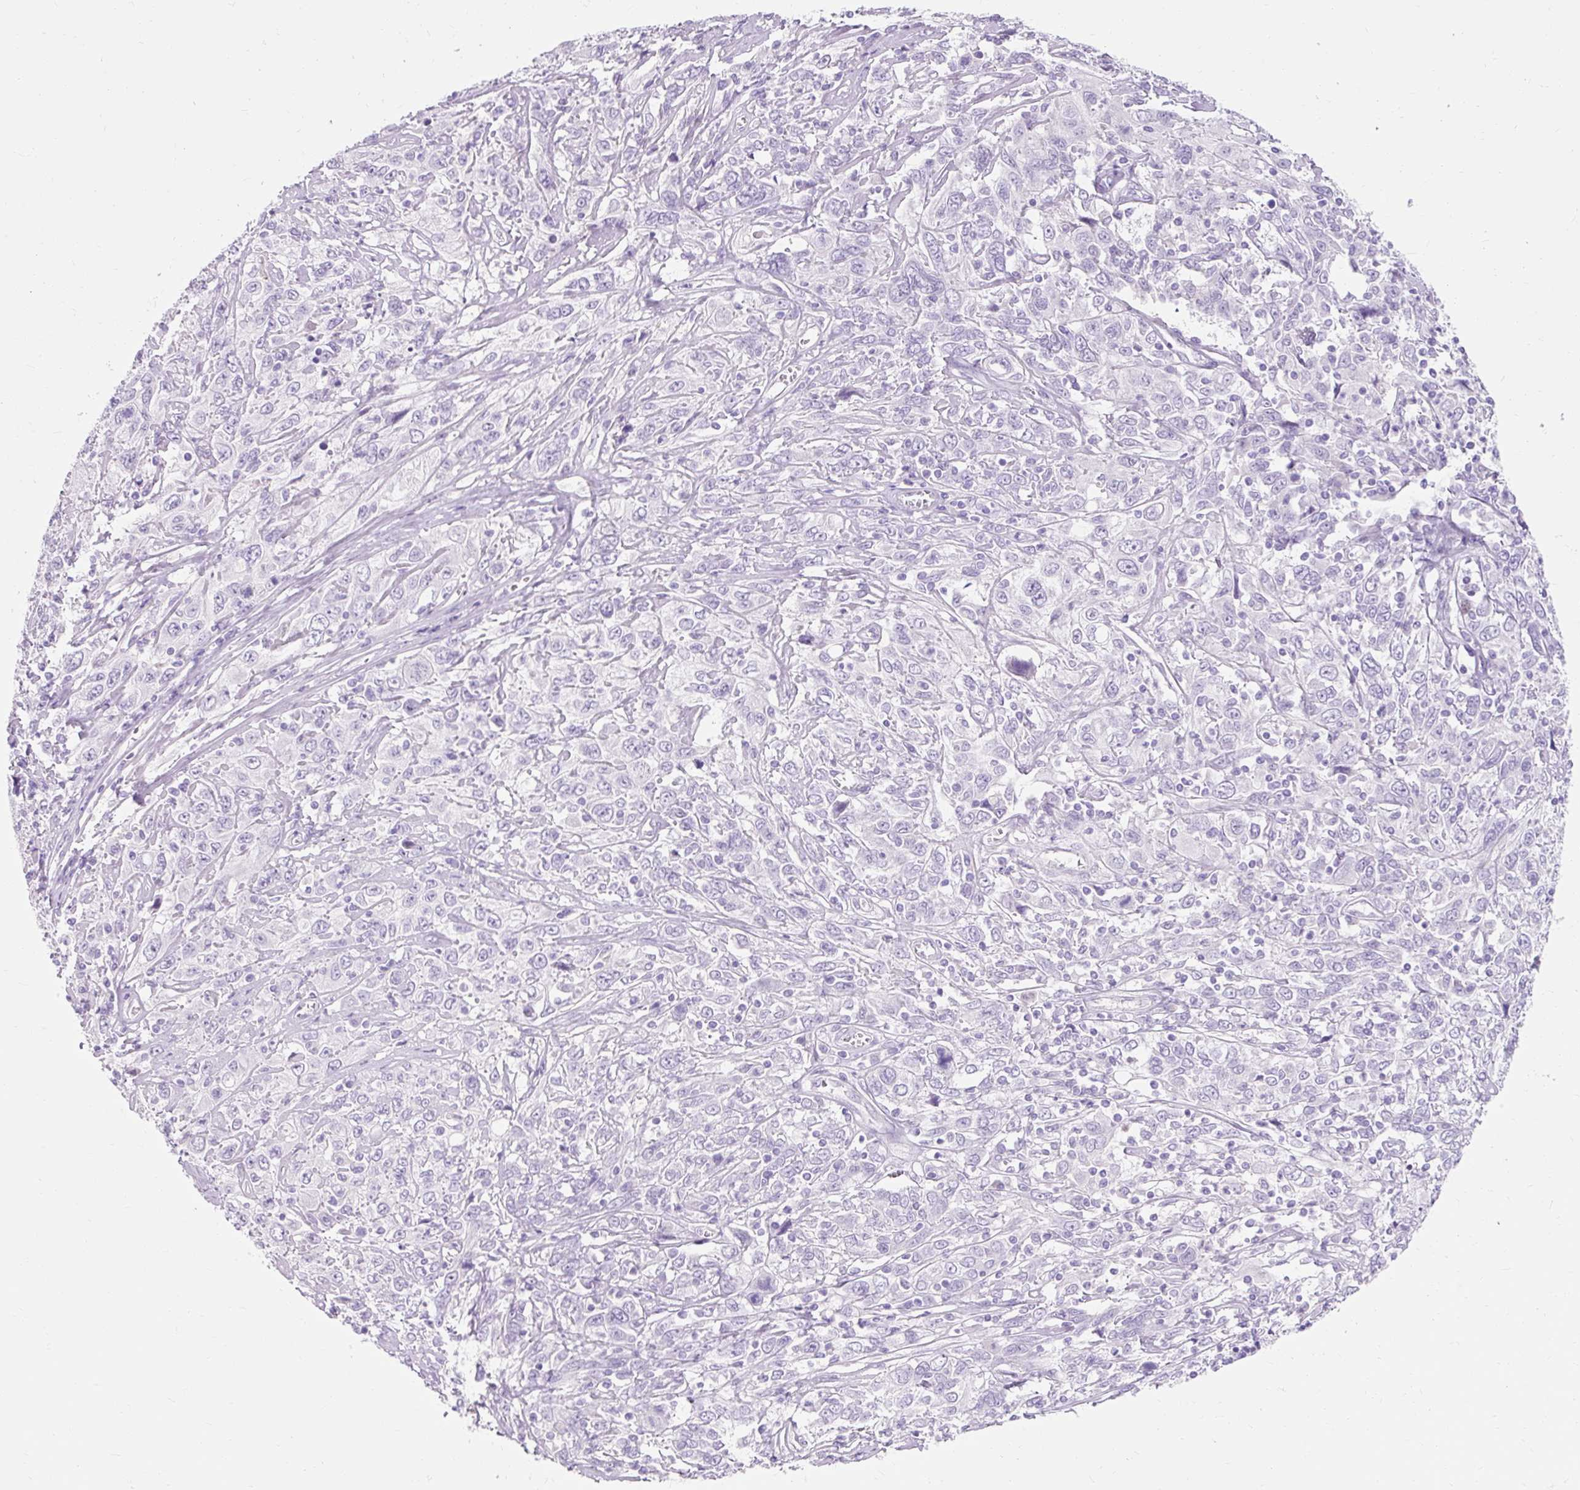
{"staining": {"intensity": "negative", "quantity": "none", "location": "none"}, "tissue": "cervical cancer", "cell_type": "Tumor cells", "image_type": "cancer", "snomed": [{"axis": "morphology", "description": "Squamous cell carcinoma, NOS"}, {"axis": "topography", "description": "Cervix"}], "caption": "A histopathology image of cervical squamous cell carcinoma stained for a protein demonstrates no brown staining in tumor cells.", "gene": "TMEM213", "patient": {"sex": "female", "age": 46}}